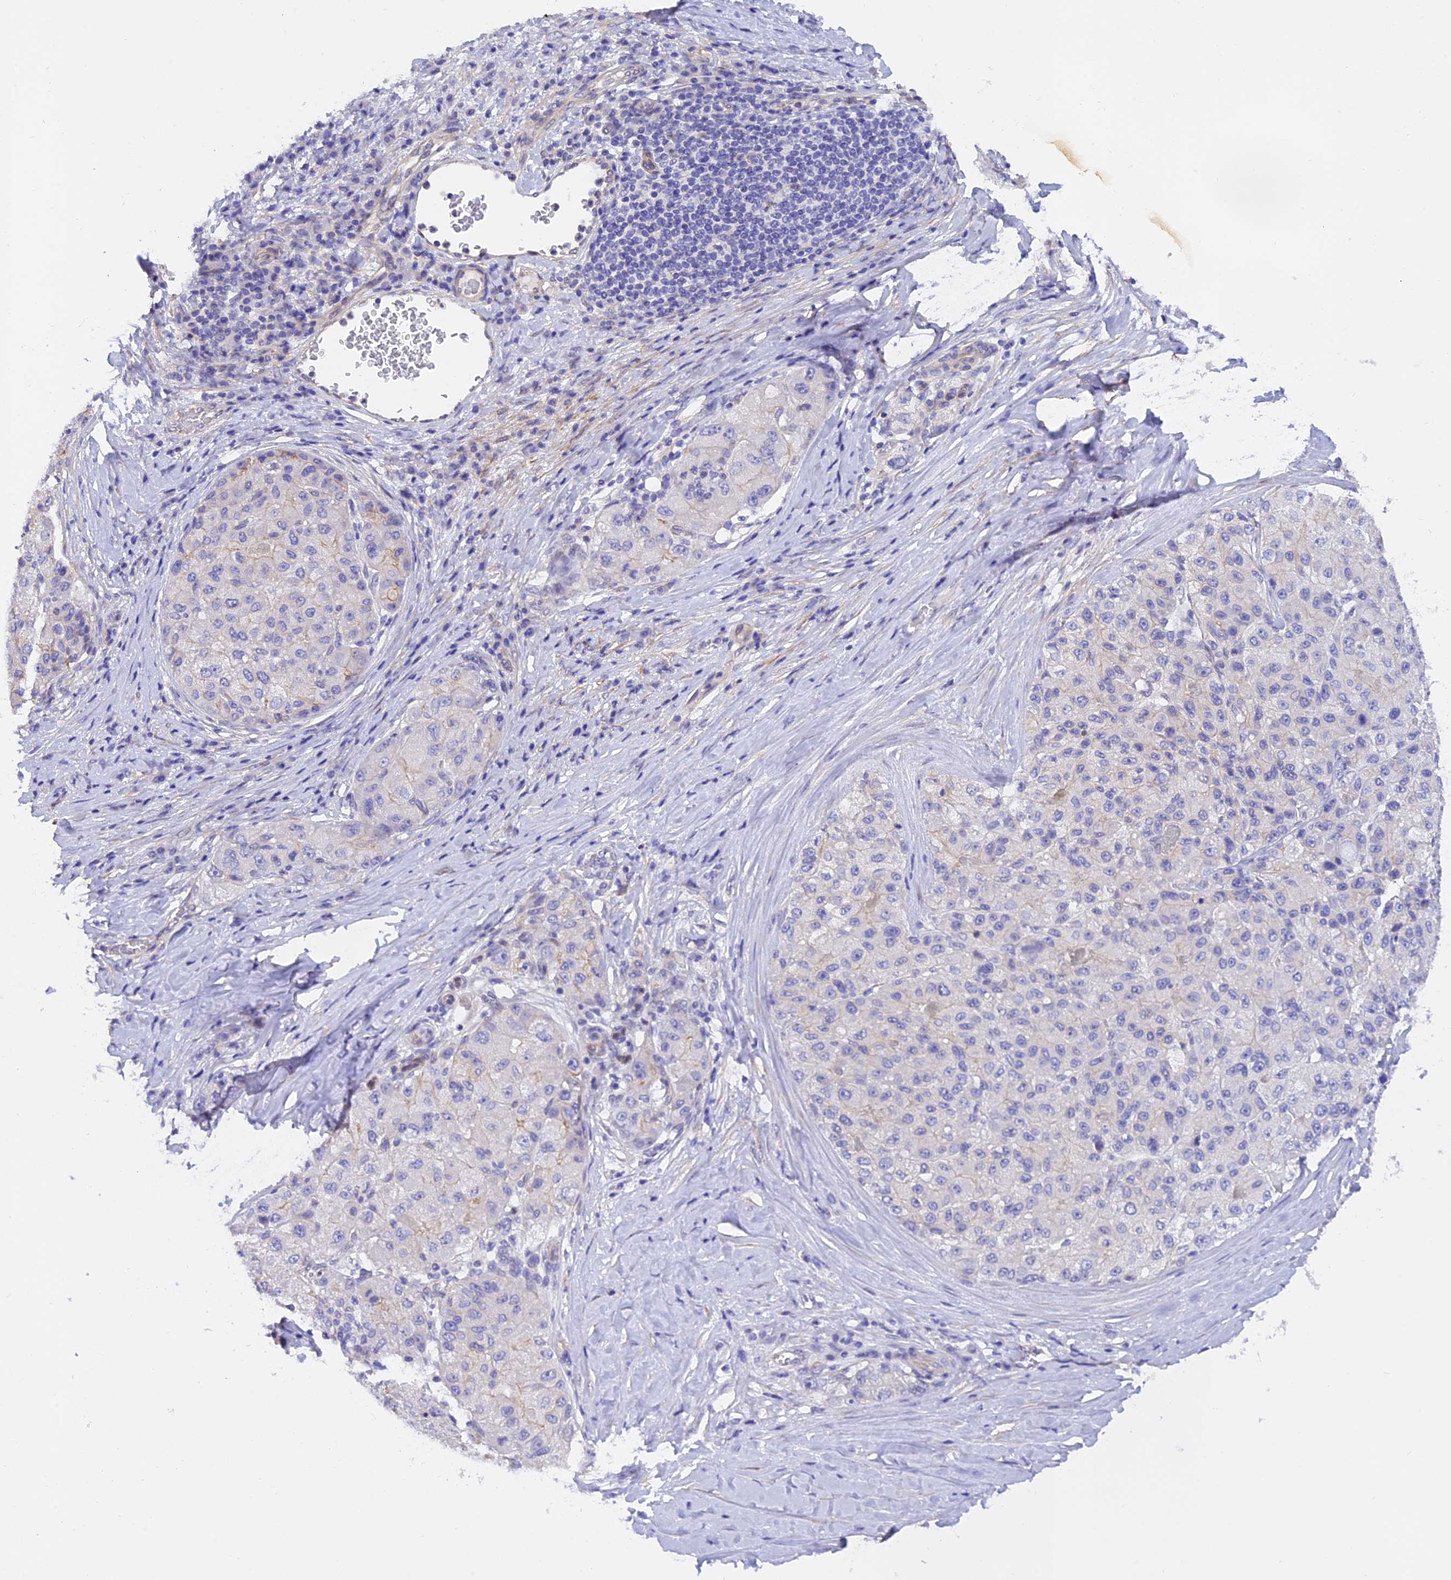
{"staining": {"intensity": "weak", "quantity": "<25%", "location": "cytoplasmic/membranous"}, "tissue": "liver cancer", "cell_type": "Tumor cells", "image_type": "cancer", "snomed": [{"axis": "morphology", "description": "Carcinoma, Hepatocellular, NOS"}, {"axis": "topography", "description": "Liver"}], "caption": "Immunohistochemistry (IHC) of hepatocellular carcinoma (liver) reveals no staining in tumor cells.", "gene": "C17orf67", "patient": {"sex": "male", "age": 80}}